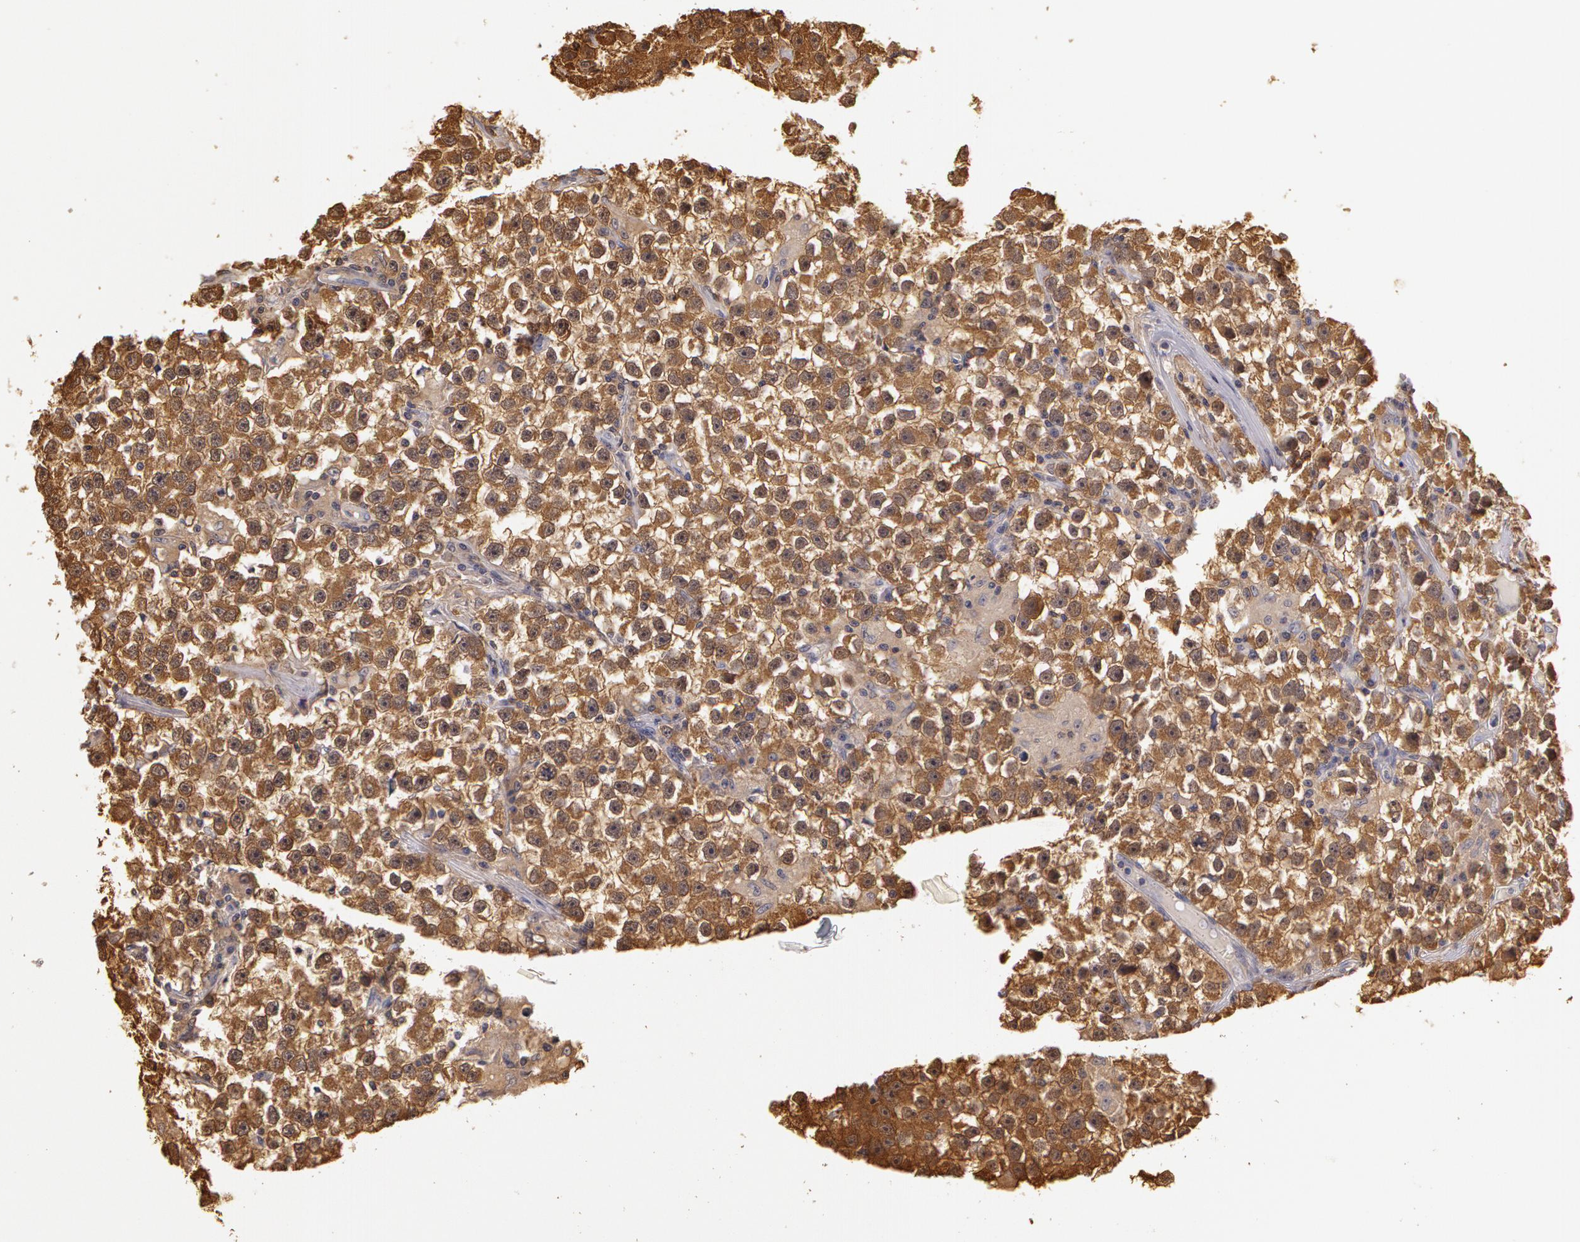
{"staining": {"intensity": "moderate", "quantity": ">75%", "location": "cytoplasmic/membranous"}, "tissue": "testis cancer", "cell_type": "Tumor cells", "image_type": "cancer", "snomed": [{"axis": "morphology", "description": "Seminoma, NOS"}, {"axis": "topography", "description": "Testis"}], "caption": "Protein analysis of testis cancer tissue displays moderate cytoplasmic/membranous positivity in approximately >75% of tumor cells. Nuclei are stained in blue.", "gene": "AHSA1", "patient": {"sex": "male", "age": 33}}